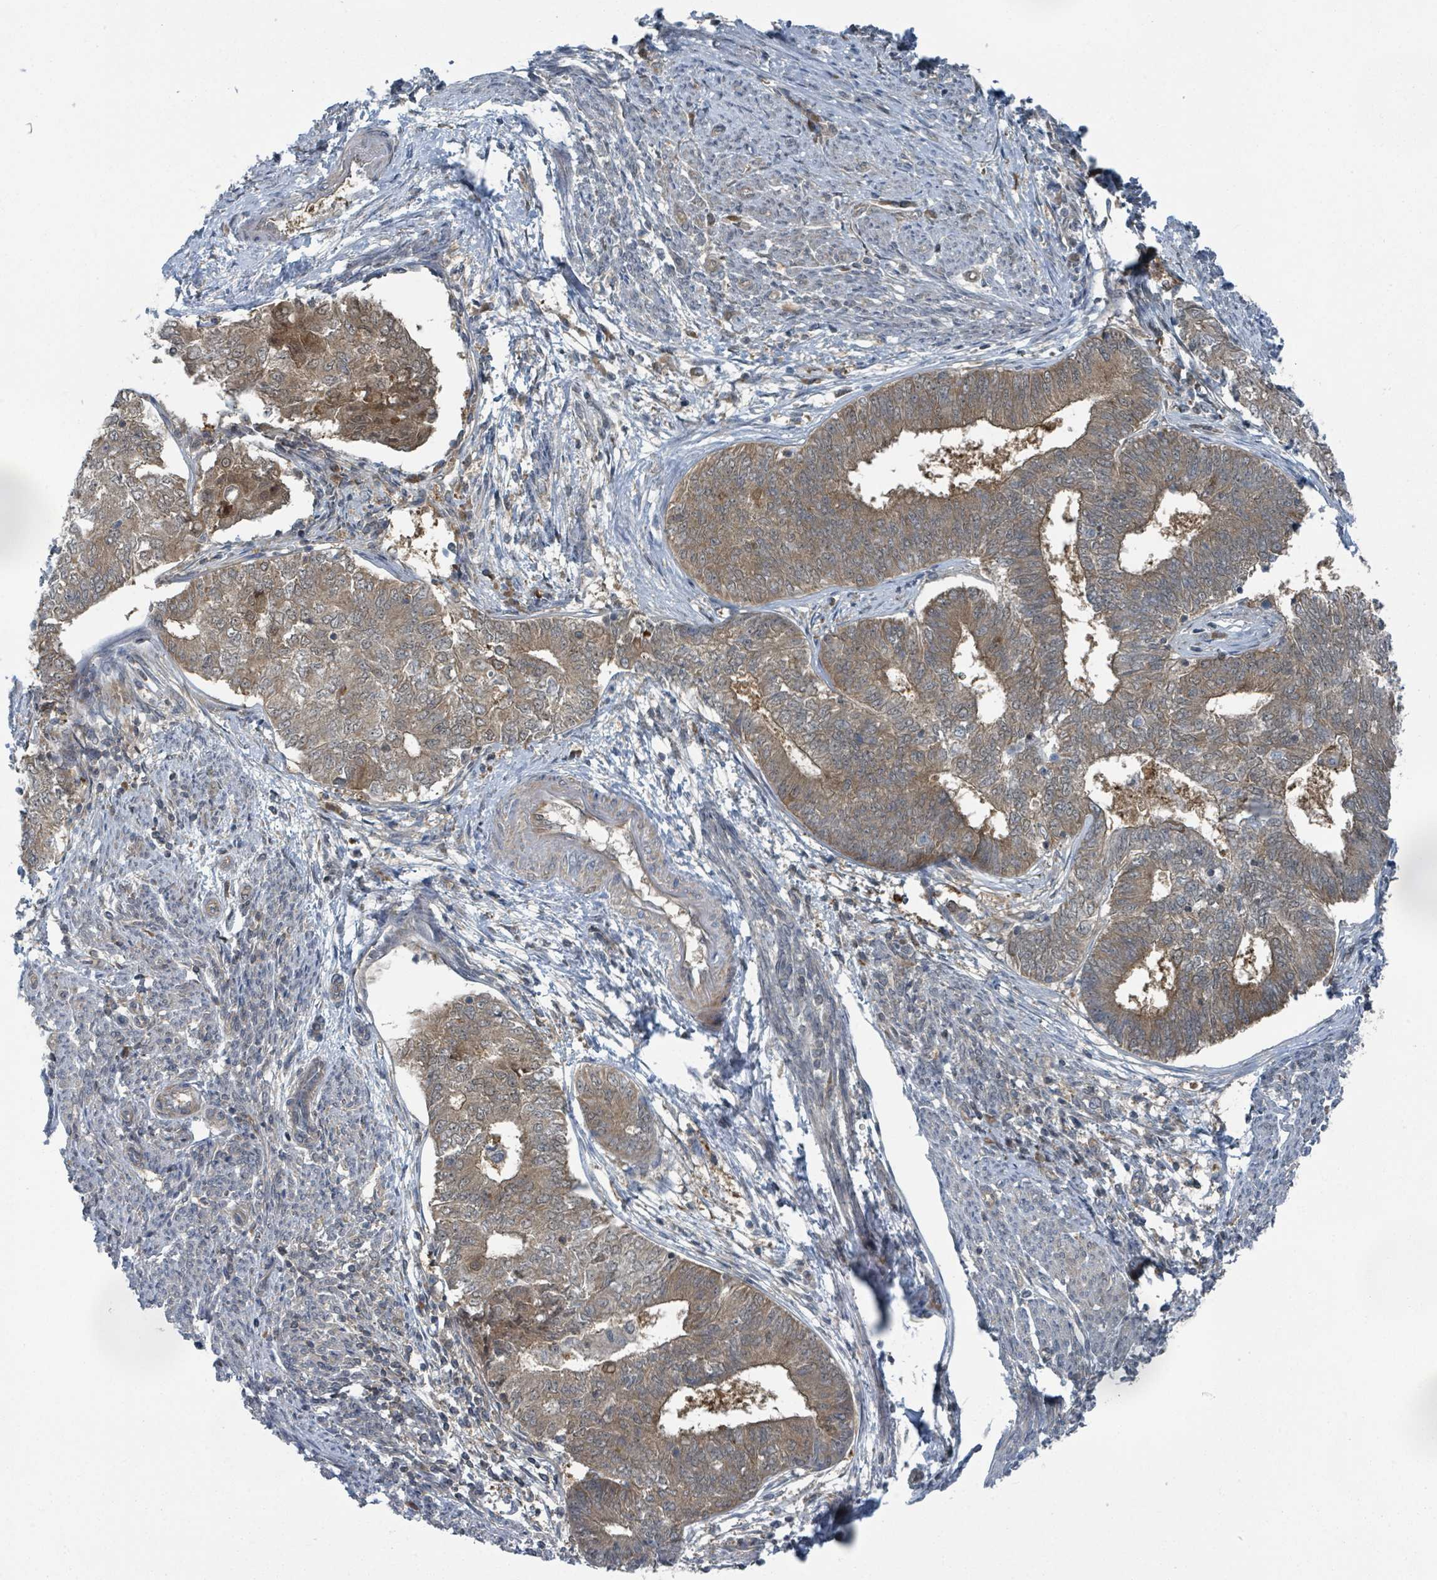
{"staining": {"intensity": "moderate", "quantity": "25%-75%", "location": "cytoplasmic/membranous,nuclear"}, "tissue": "endometrial cancer", "cell_type": "Tumor cells", "image_type": "cancer", "snomed": [{"axis": "morphology", "description": "Adenocarcinoma, NOS"}, {"axis": "topography", "description": "Endometrium"}], "caption": "Immunohistochemical staining of endometrial cancer displays moderate cytoplasmic/membranous and nuclear protein staining in about 25%-75% of tumor cells.", "gene": "GOLGA7", "patient": {"sex": "female", "age": 62}}